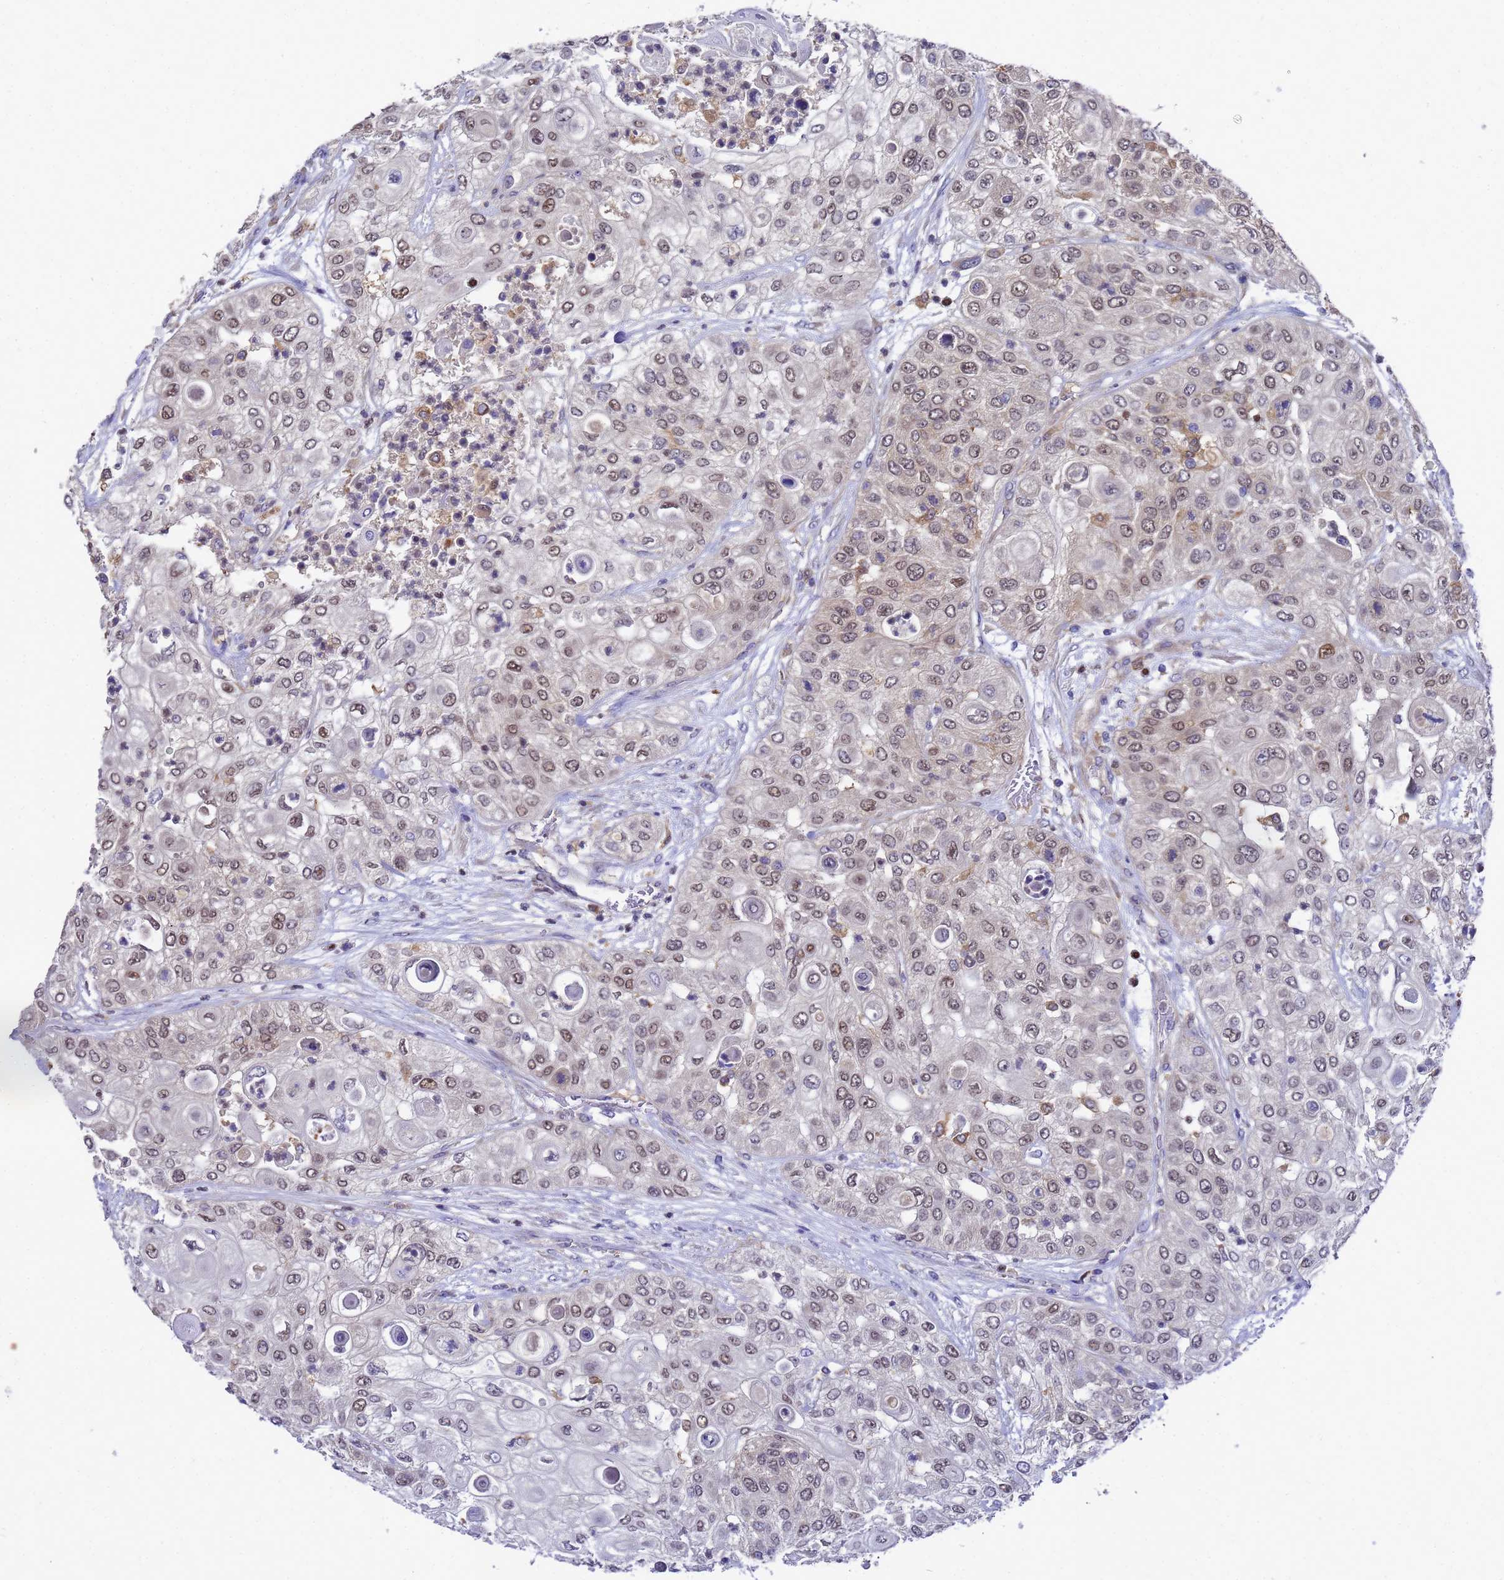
{"staining": {"intensity": "weak", "quantity": ">75%", "location": "nuclear"}, "tissue": "urothelial cancer", "cell_type": "Tumor cells", "image_type": "cancer", "snomed": [{"axis": "morphology", "description": "Urothelial carcinoma, High grade"}, {"axis": "topography", "description": "Urinary bladder"}], "caption": "Immunohistochemical staining of high-grade urothelial carcinoma reveals low levels of weak nuclear protein positivity in about >75% of tumor cells.", "gene": "SLC35E2B", "patient": {"sex": "female", "age": 79}}